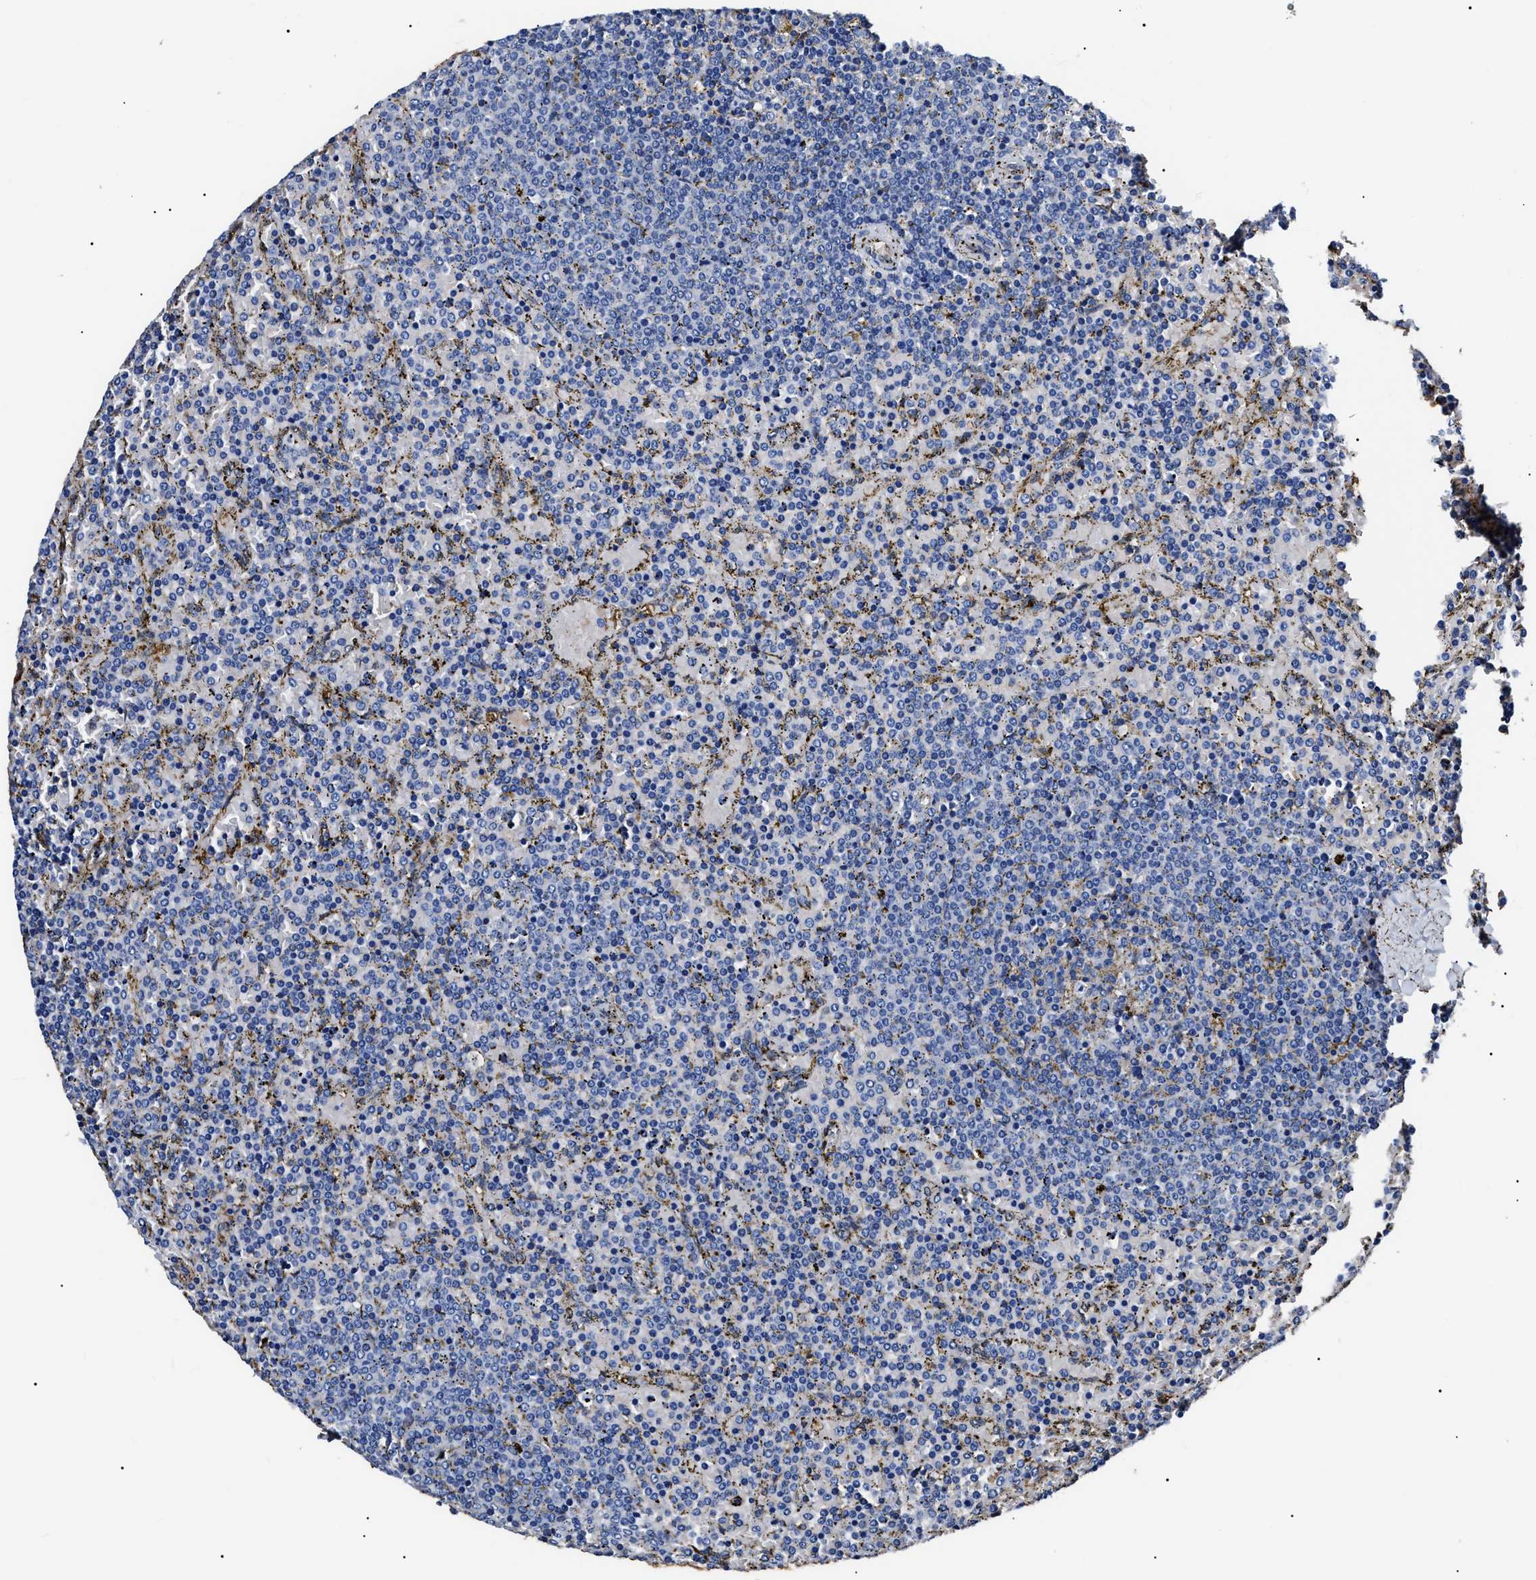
{"staining": {"intensity": "negative", "quantity": "none", "location": "none"}, "tissue": "lymphoma", "cell_type": "Tumor cells", "image_type": "cancer", "snomed": [{"axis": "morphology", "description": "Malignant lymphoma, non-Hodgkin's type, Low grade"}, {"axis": "topography", "description": "Spleen"}], "caption": "A photomicrograph of low-grade malignant lymphoma, non-Hodgkin's type stained for a protein shows no brown staining in tumor cells.", "gene": "ALDH1A1", "patient": {"sex": "female", "age": 77}}